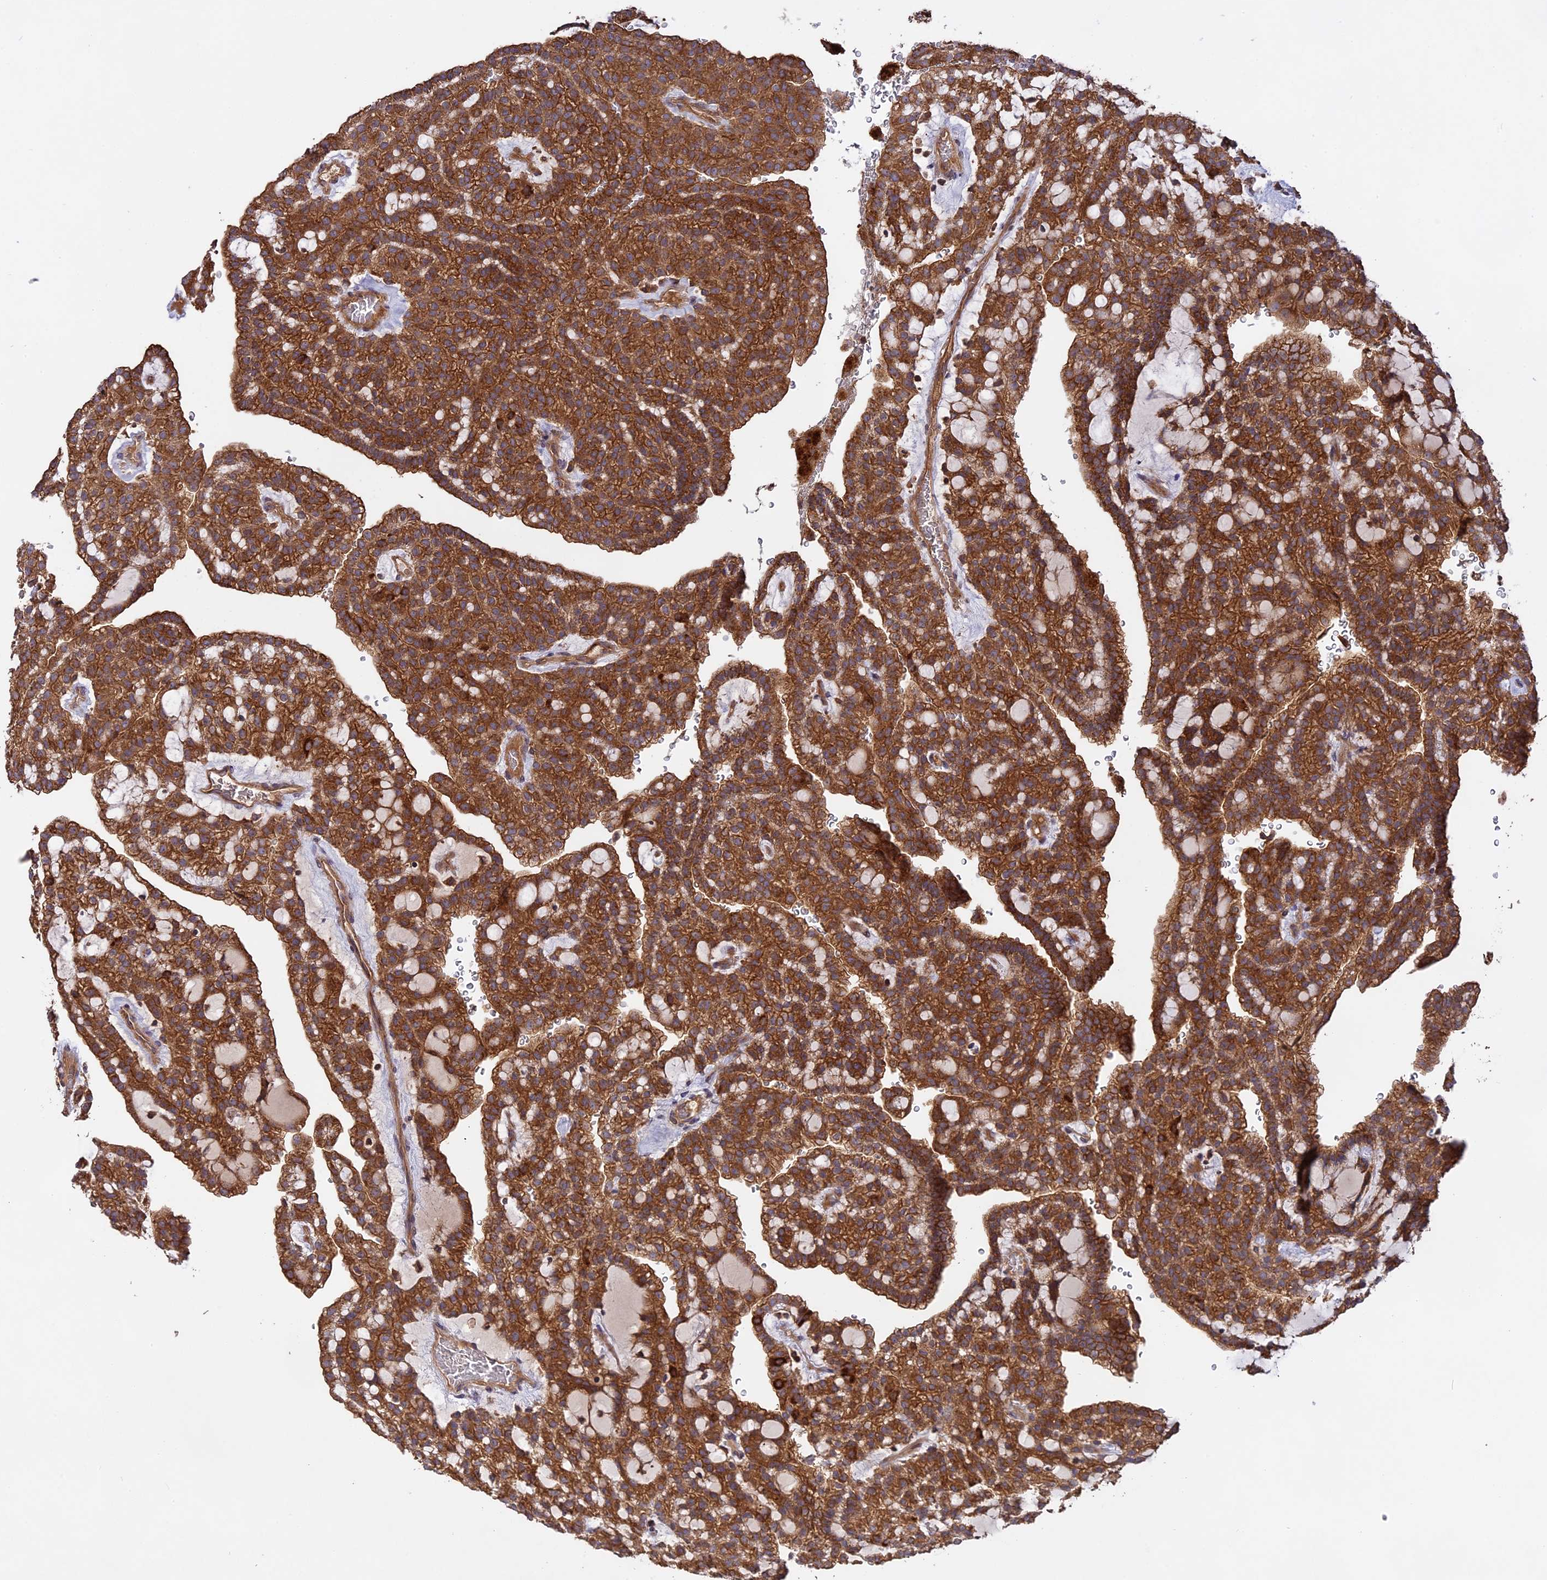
{"staining": {"intensity": "strong", "quantity": ">75%", "location": "cytoplasmic/membranous"}, "tissue": "renal cancer", "cell_type": "Tumor cells", "image_type": "cancer", "snomed": [{"axis": "morphology", "description": "Adenocarcinoma, NOS"}, {"axis": "topography", "description": "Kidney"}], "caption": "This micrograph exhibits IHC staining of human renal cancer (adenocarcinoma), with high strong cytoplasmic/membranous staining in about >75% of tumor cells.", "gene": "NUDT8", "patient": {"sex": "male", "age": 63}}